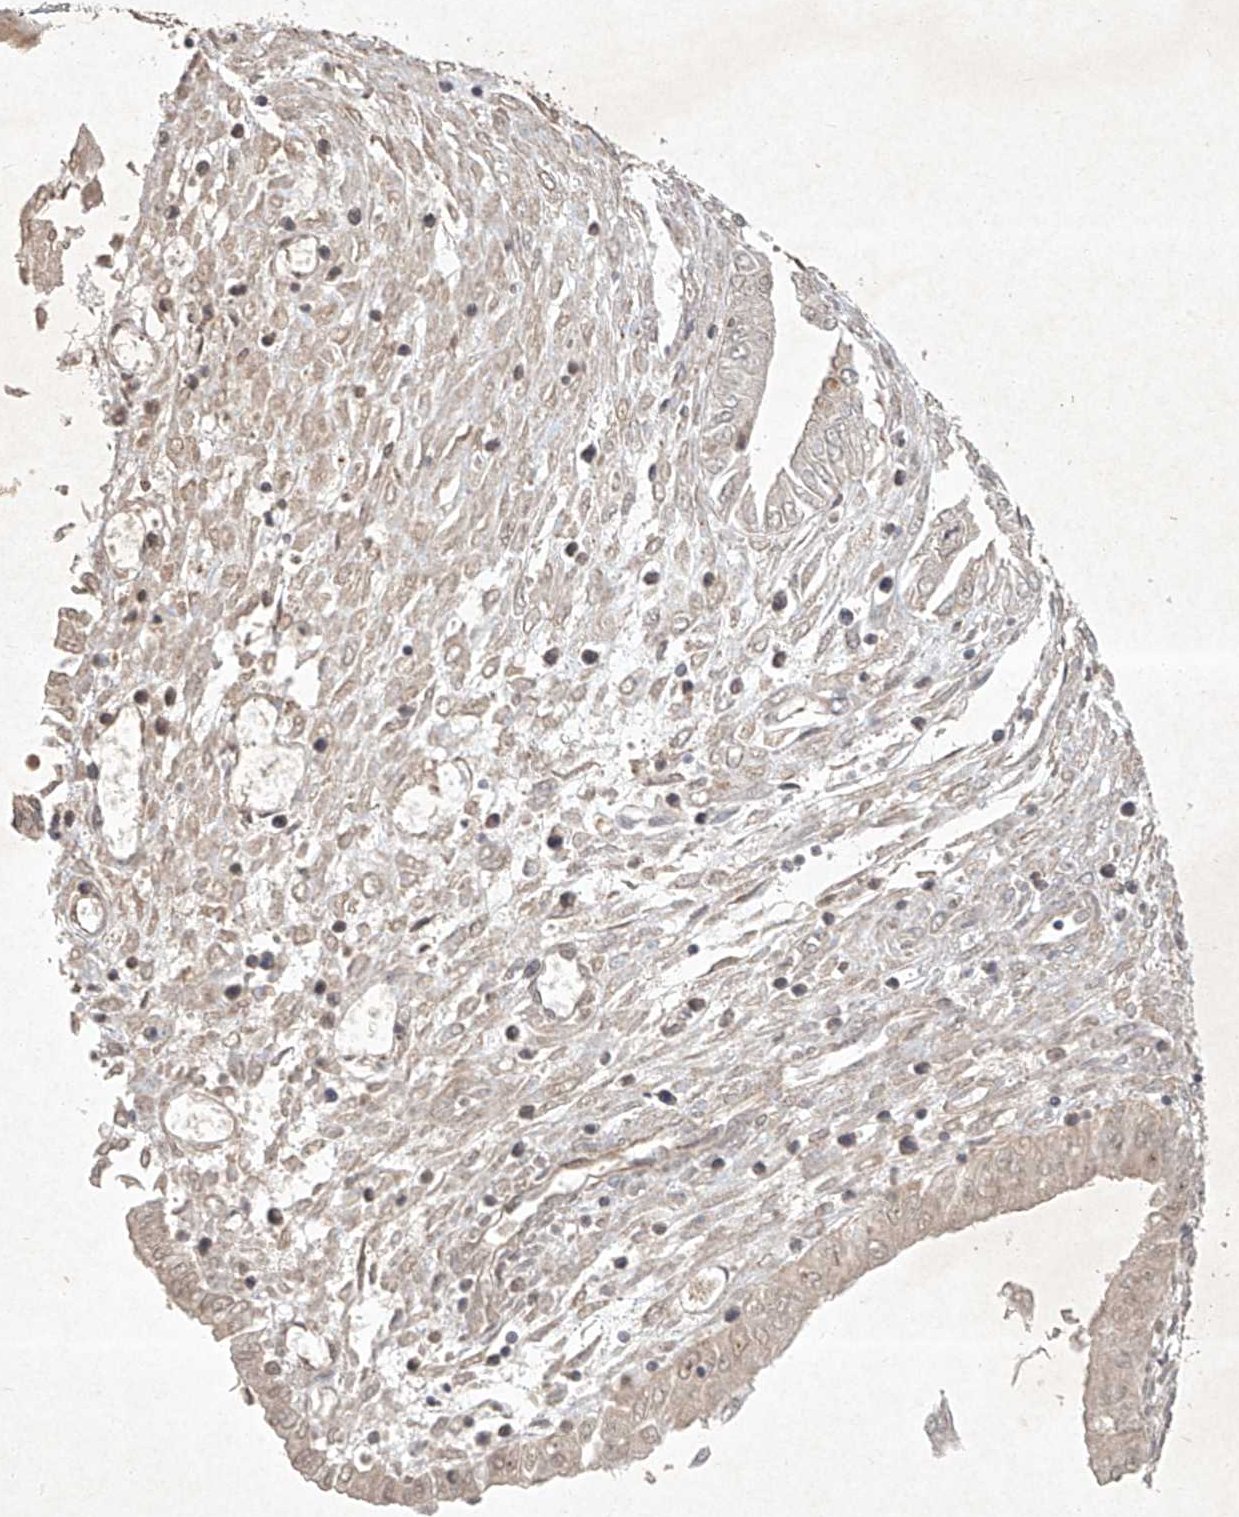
{"staining": {"intensity": "weak", "quantity": "25%-75%", "location": "cytoplasmic/membranous"}, "tissue": "endometrial cancer", "cell_type": "Tumor cells", "image_type": "cancer", "snomed": [{"axis": "morphology", "description": "Adenocarcinoma, NOS"}, {"axis": "topography", "description": "Endometrium"}], "caption": "Brown immunohistochemical staining in endometrial cancer (adenocarcinoma) displays weak cytoplasmic/membranous expression in about 25%-75% of tumor cells.", "gene": "BTRC", "patient": {"sex": "female", "age": 53}}